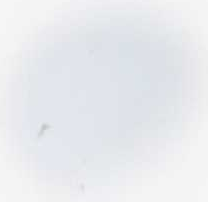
{"staining": {"intensity": "moderate", "quantity": "<25%", "location": "cytoplasmic/membranous"}, "tissue": "caudate", "cell_type": "Glial cells", "image_type": "normal", "snomed": [{"axis": "morphology", "description": "Normal tissue, NOS"}, {"axis": "topography", "description": "Lateral ventricle wall"}], "caption": "Protein expression analysis of normal caudate demonstrates moderate cytoplasmic/membranous positivity in approximately <25% of glial cells. (DAB IHC, brown staining for protein, blue staining for nuclei).", "gene": "NT5C", "patient": {"sex": "male", "age": 45}}